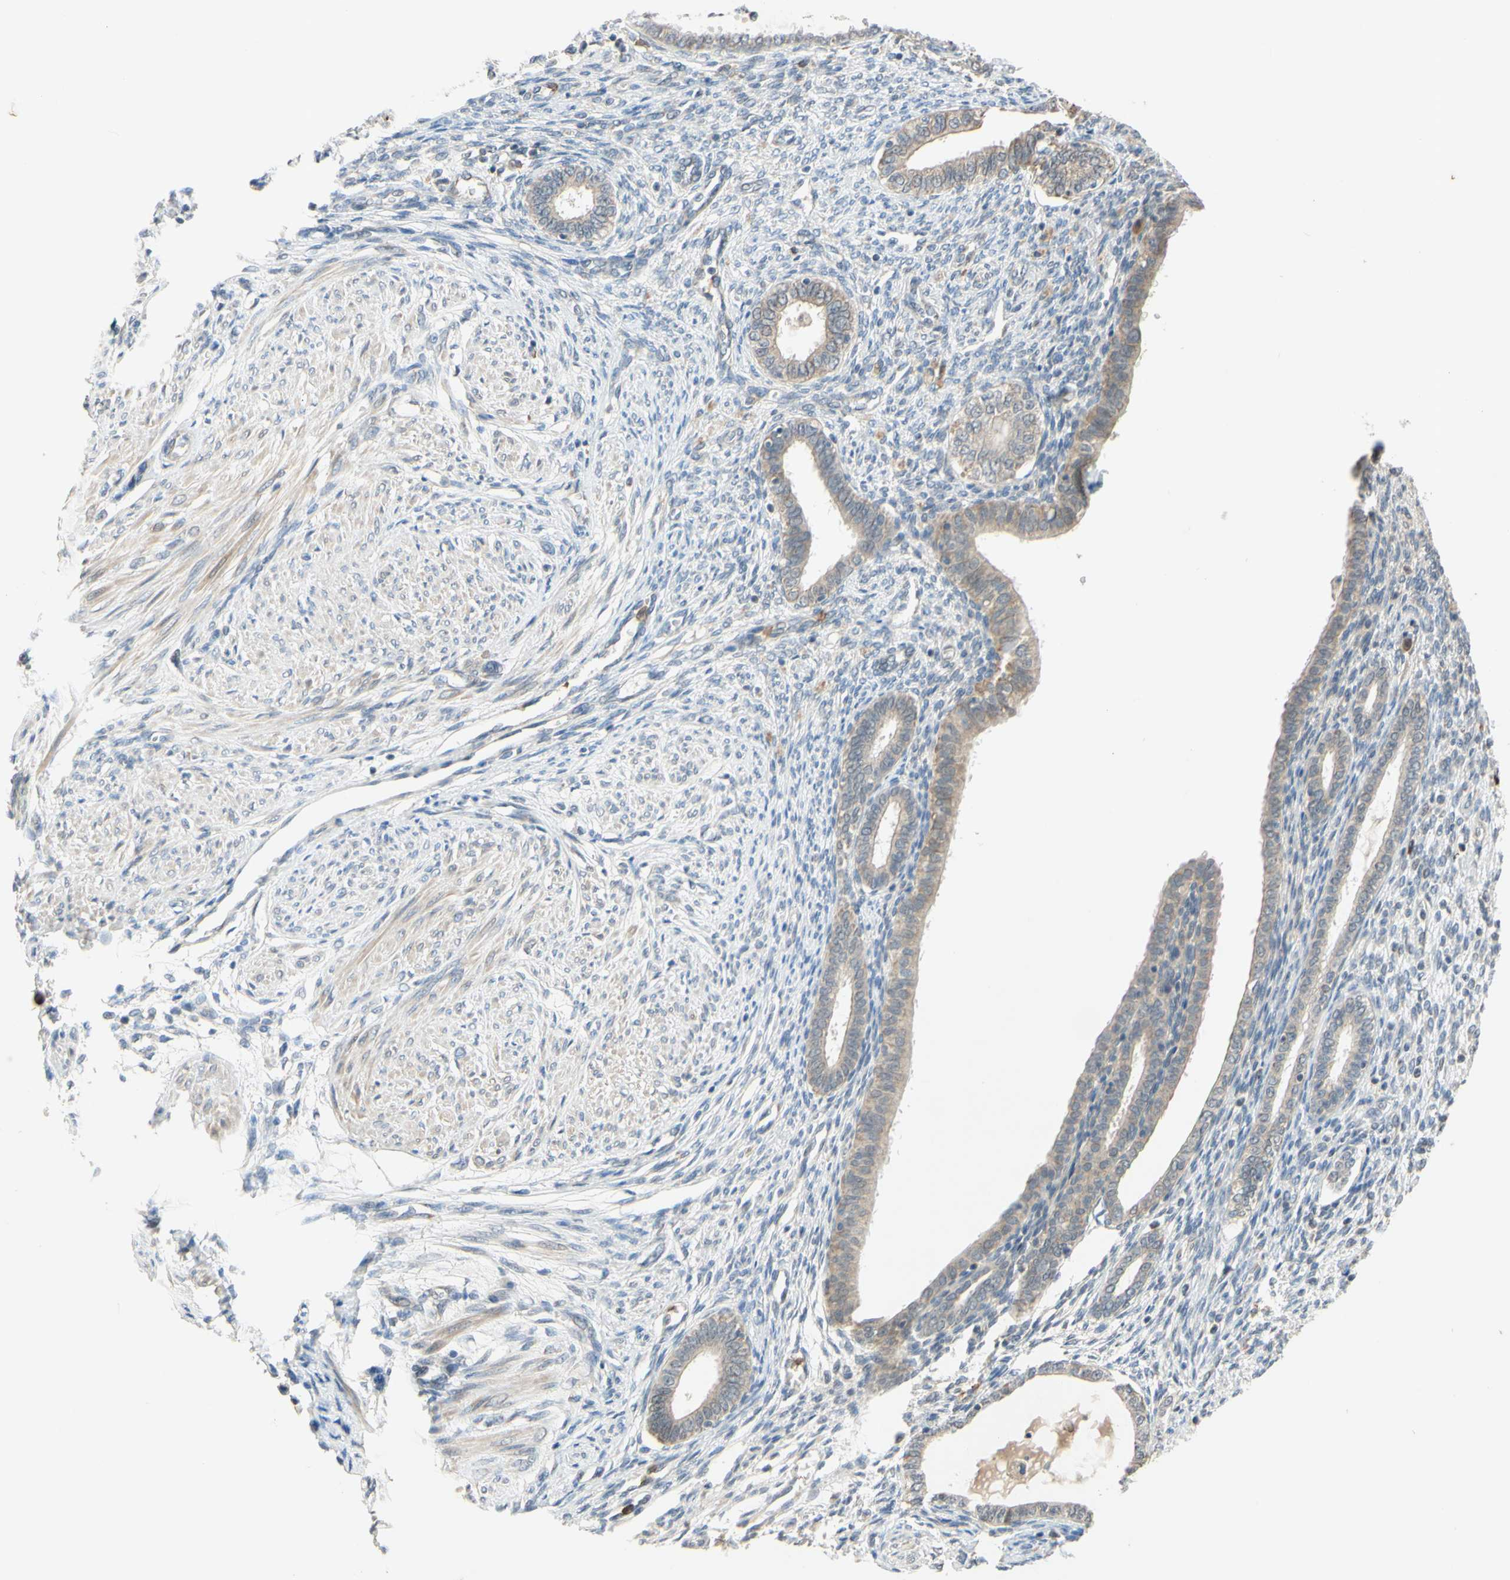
{"staining": {"intensity": "negative", "quantity": "none", "location": "none"}, "tissue": "endometrium", "cell_type": "Cells in endometrial stroma", "image_type": "normal", "snomed": [{"axis": "morphology", "description": "Normal tissue, NOS"}, {"axis": "topography", "description": "Endometrium"}], "caption": "High magnification brightfield microscopy of unremarkable endometrium stained with DAB (3,3'-diaminobenzidine) (brown) and counterstained with hematoxylin (blue): cells in endometrial stroma show no significant positivity.", "gene": "GATA1", "patient": {"sex": "female", "age": 72}}